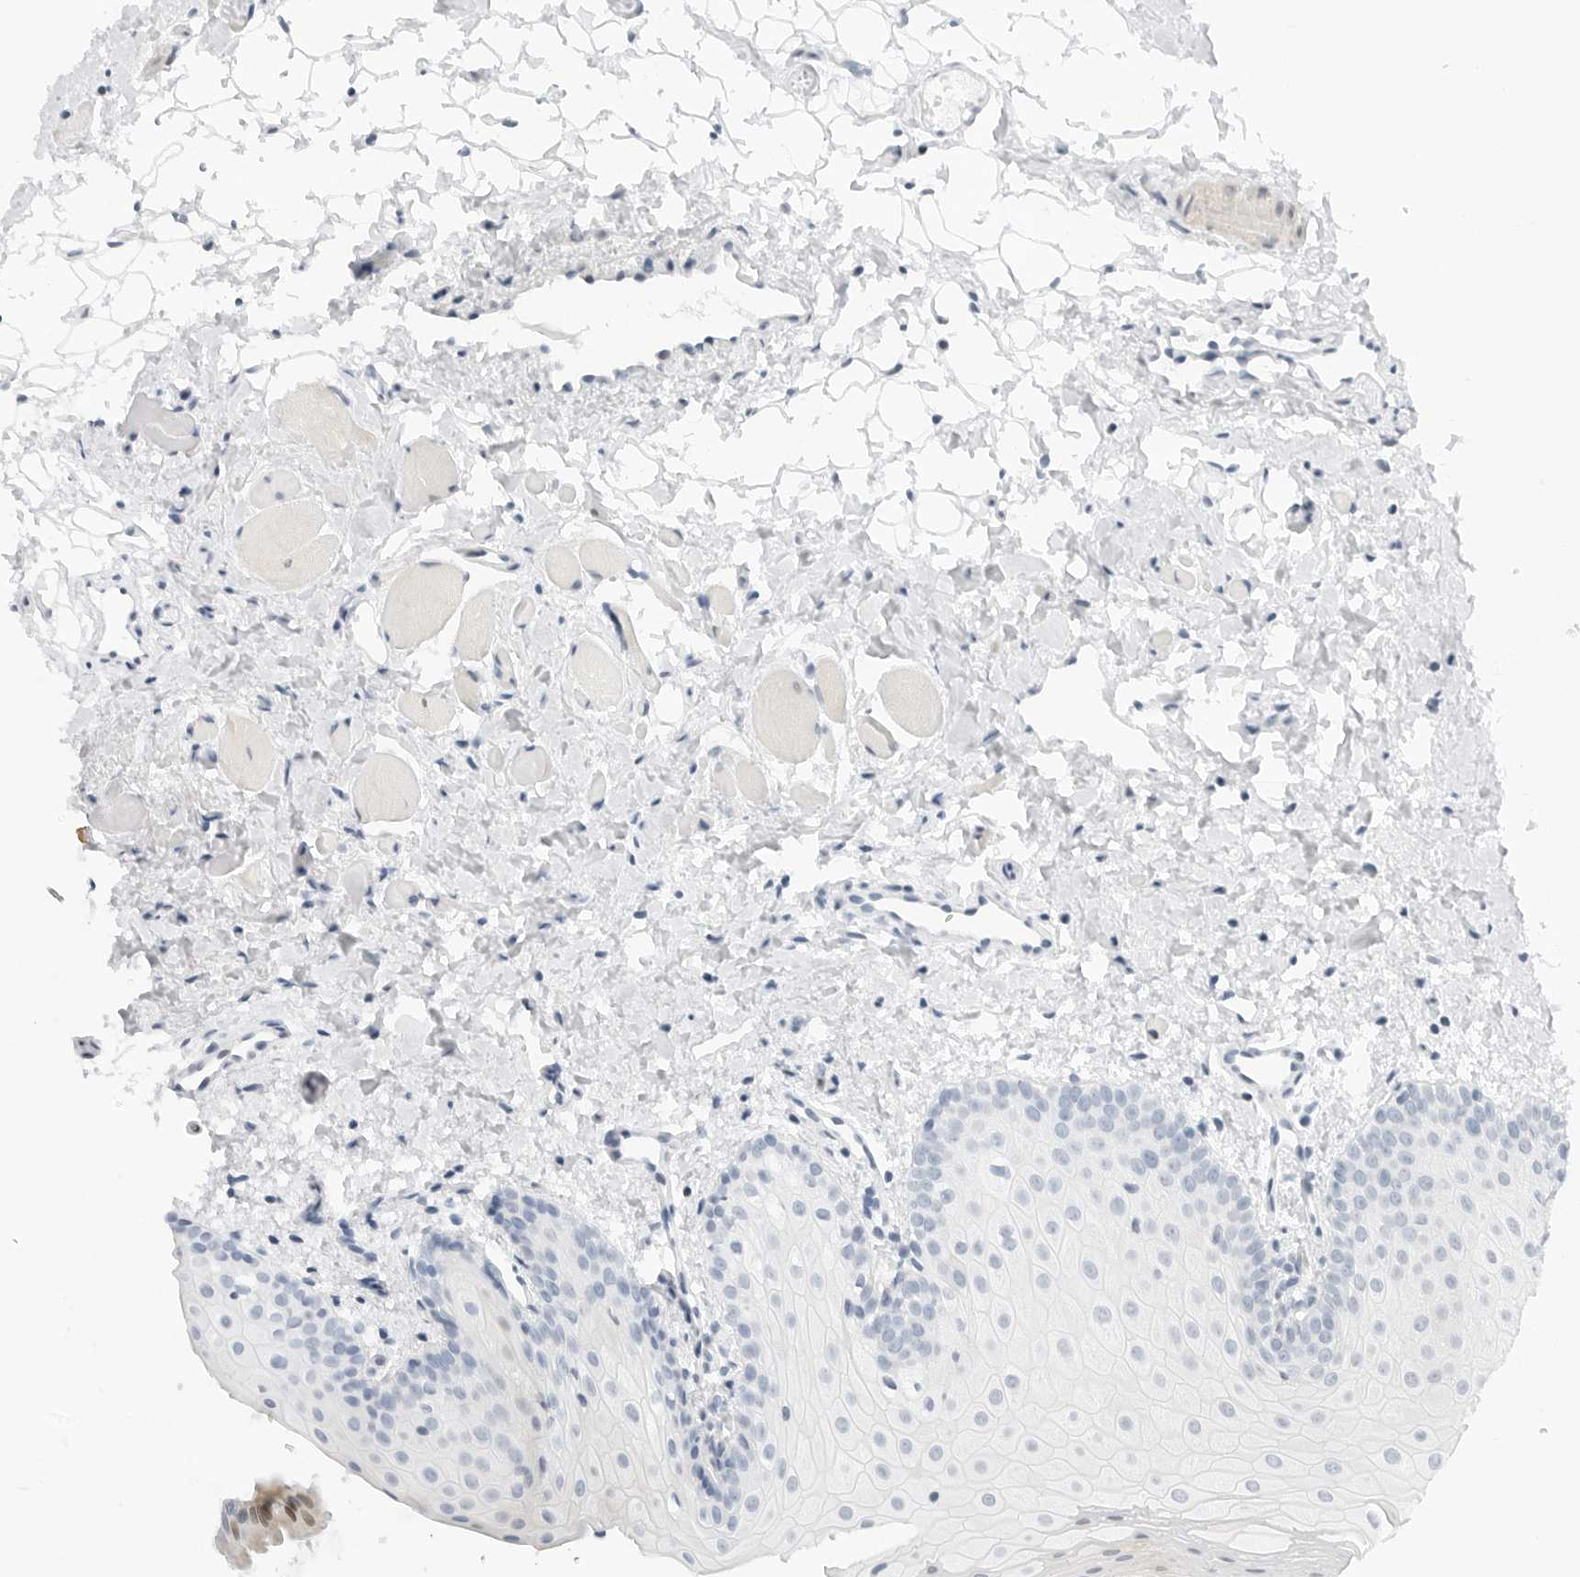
{"staining": {"intensity": "weak", "quantity": "<25%", "location": "cytoplasmic/membranous"}, "tissue": "oral mucosa", "cell_type": "Squamous epithelial cells", "image_type": "normal", "snomed": [{"axis": "morphology", "description": "Normal tissue, NOS"}, {"axis": "topography", "description": "Oral tissue"}], "caption": "The immunohistochemistry (IHC) image has no significant expression in squamous epithelial cells of oral mucosa.", "gene": "NTMT2", "patient": {"sex": "male", "age": 28}}